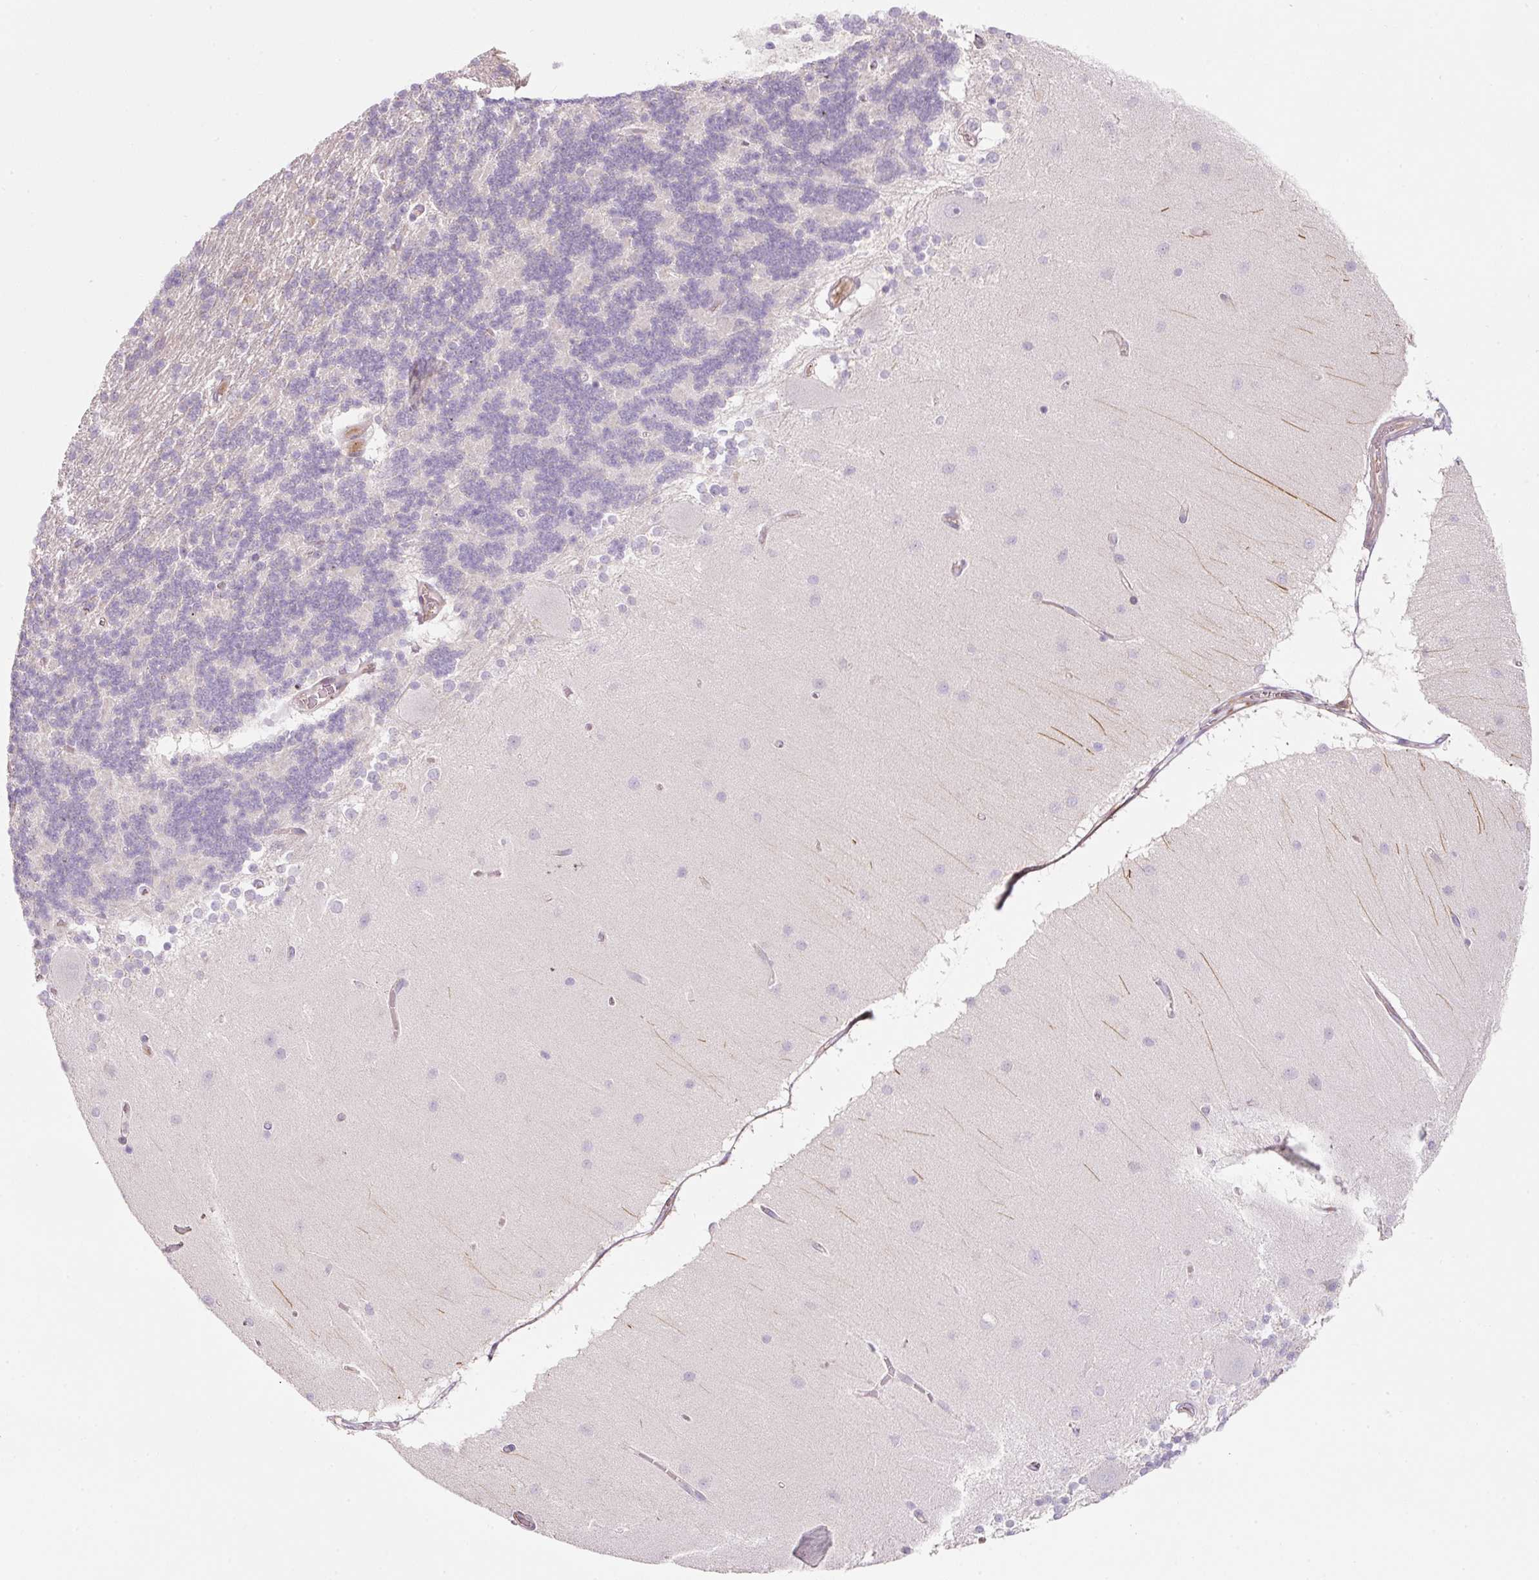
{"staining": {"intensity": "negative", "quantity": "none", "location": "none"}, "tissue": "cerebellum", "cell_type": "Cells in granular layer", "image_type": "normal", "snomed": [{"axis": "morphology", "description": "Normal tissue, NOS"}, {"axis": "topography", "description": "Cerebellum"}], "caption": "Protein analysis of benign cerebellum displays no significant expression in cells in granular layer. (Immunohistochemistry, brightfield microscopy, high magnification).", "gene": "NBPF11", "patient": {"sex": "female", "age": 54}}